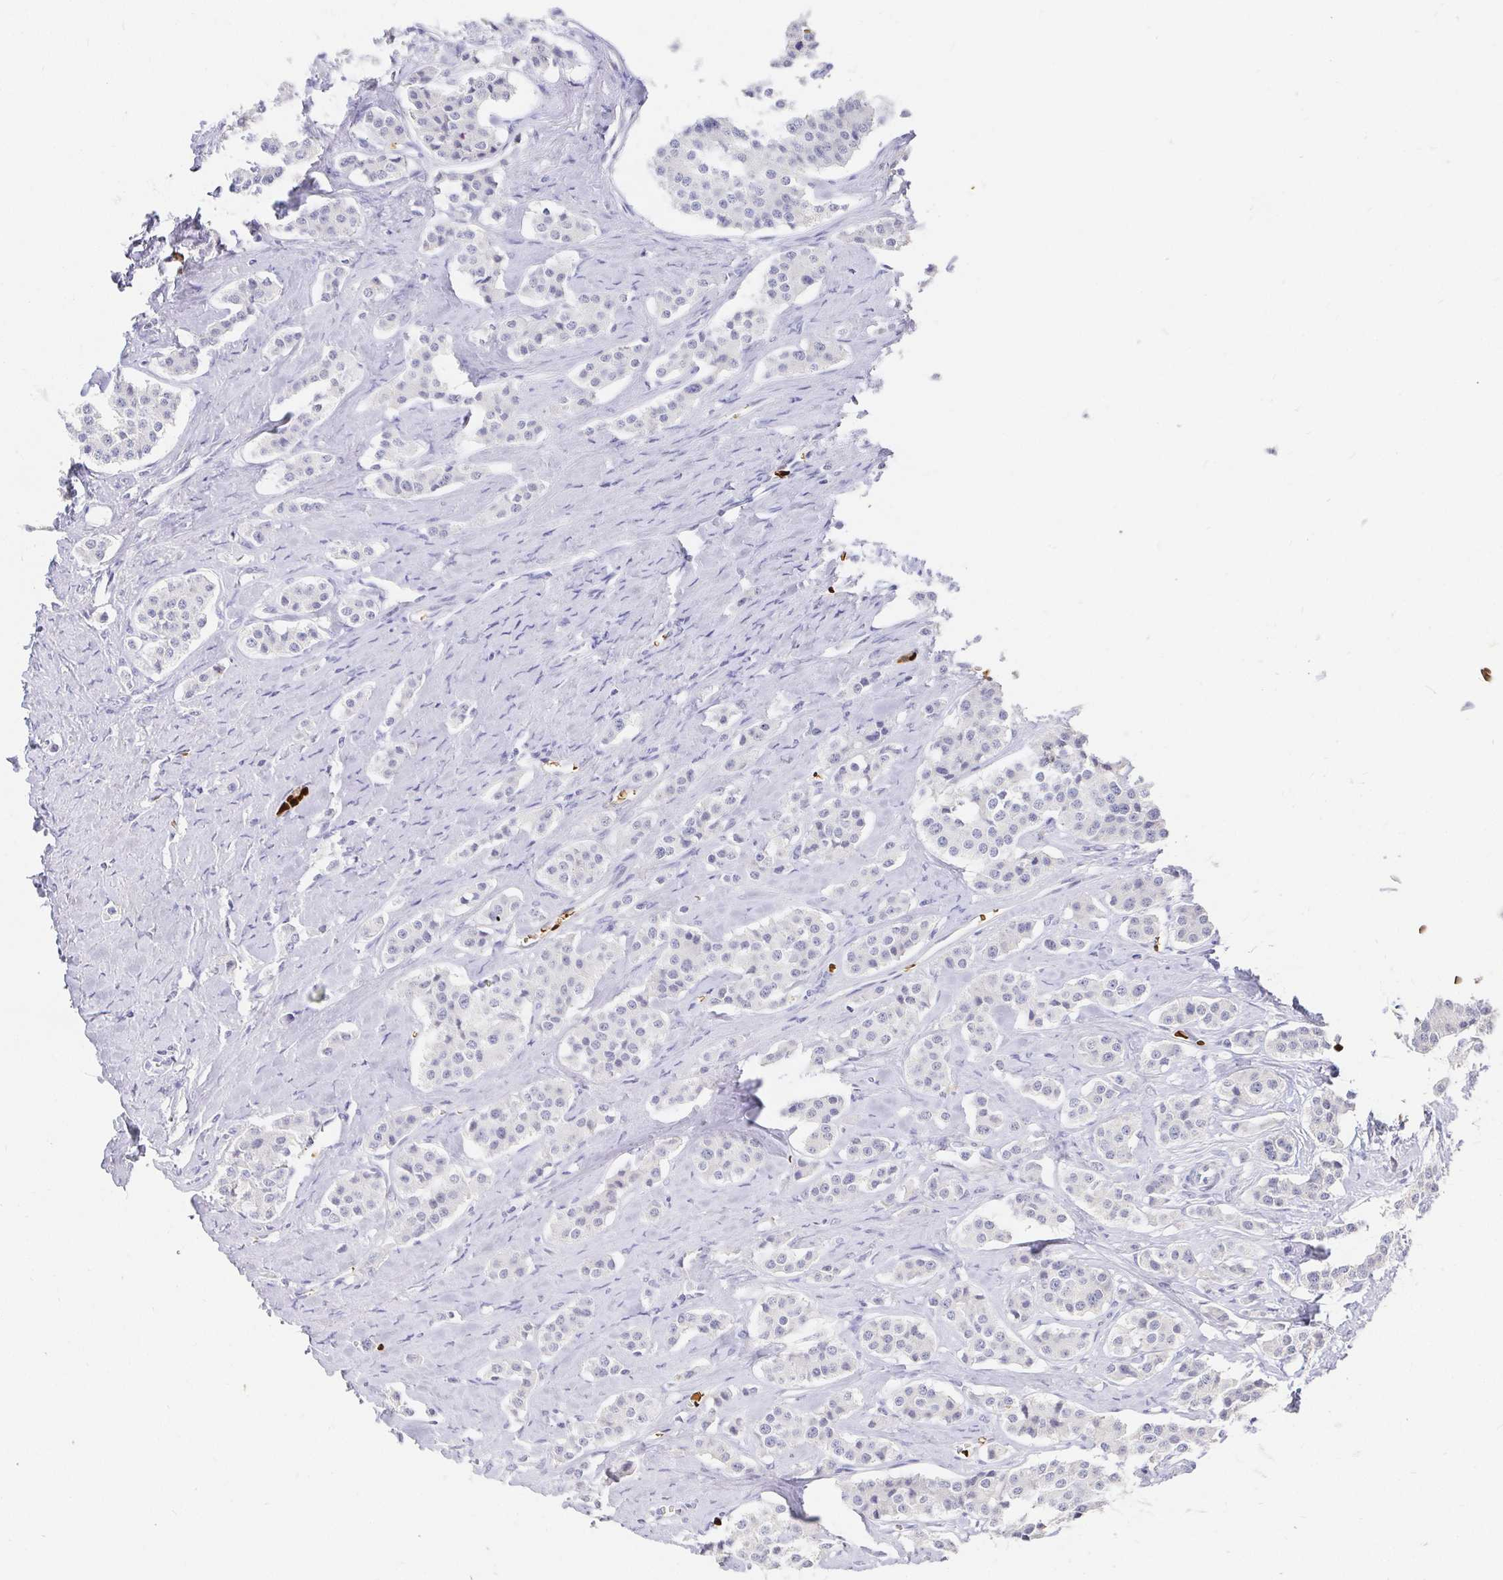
{"staining": {"intensity": "negative", "quantity": "none", "location": "none"}, "tissue": "carcinoid", "cell_type": "Tumor cells", "image_type": "cancer", "snomed": [{"axis": "morphology", "description": "Carcinoid, malignant, NOS"}, {"axis": "topography", "description": "Small intestine"}], "caption": "DAB immunohistochemical staining of human carcinoid reveals no significant staining in tumor cells. The staining is performed using DAB (3,3'-diaminobenzidine) brown chromogen with nuclei counter-stained in using hematoxylin.", "gene": "FGF21", "patient": {"sex": "male", "age": 63}}